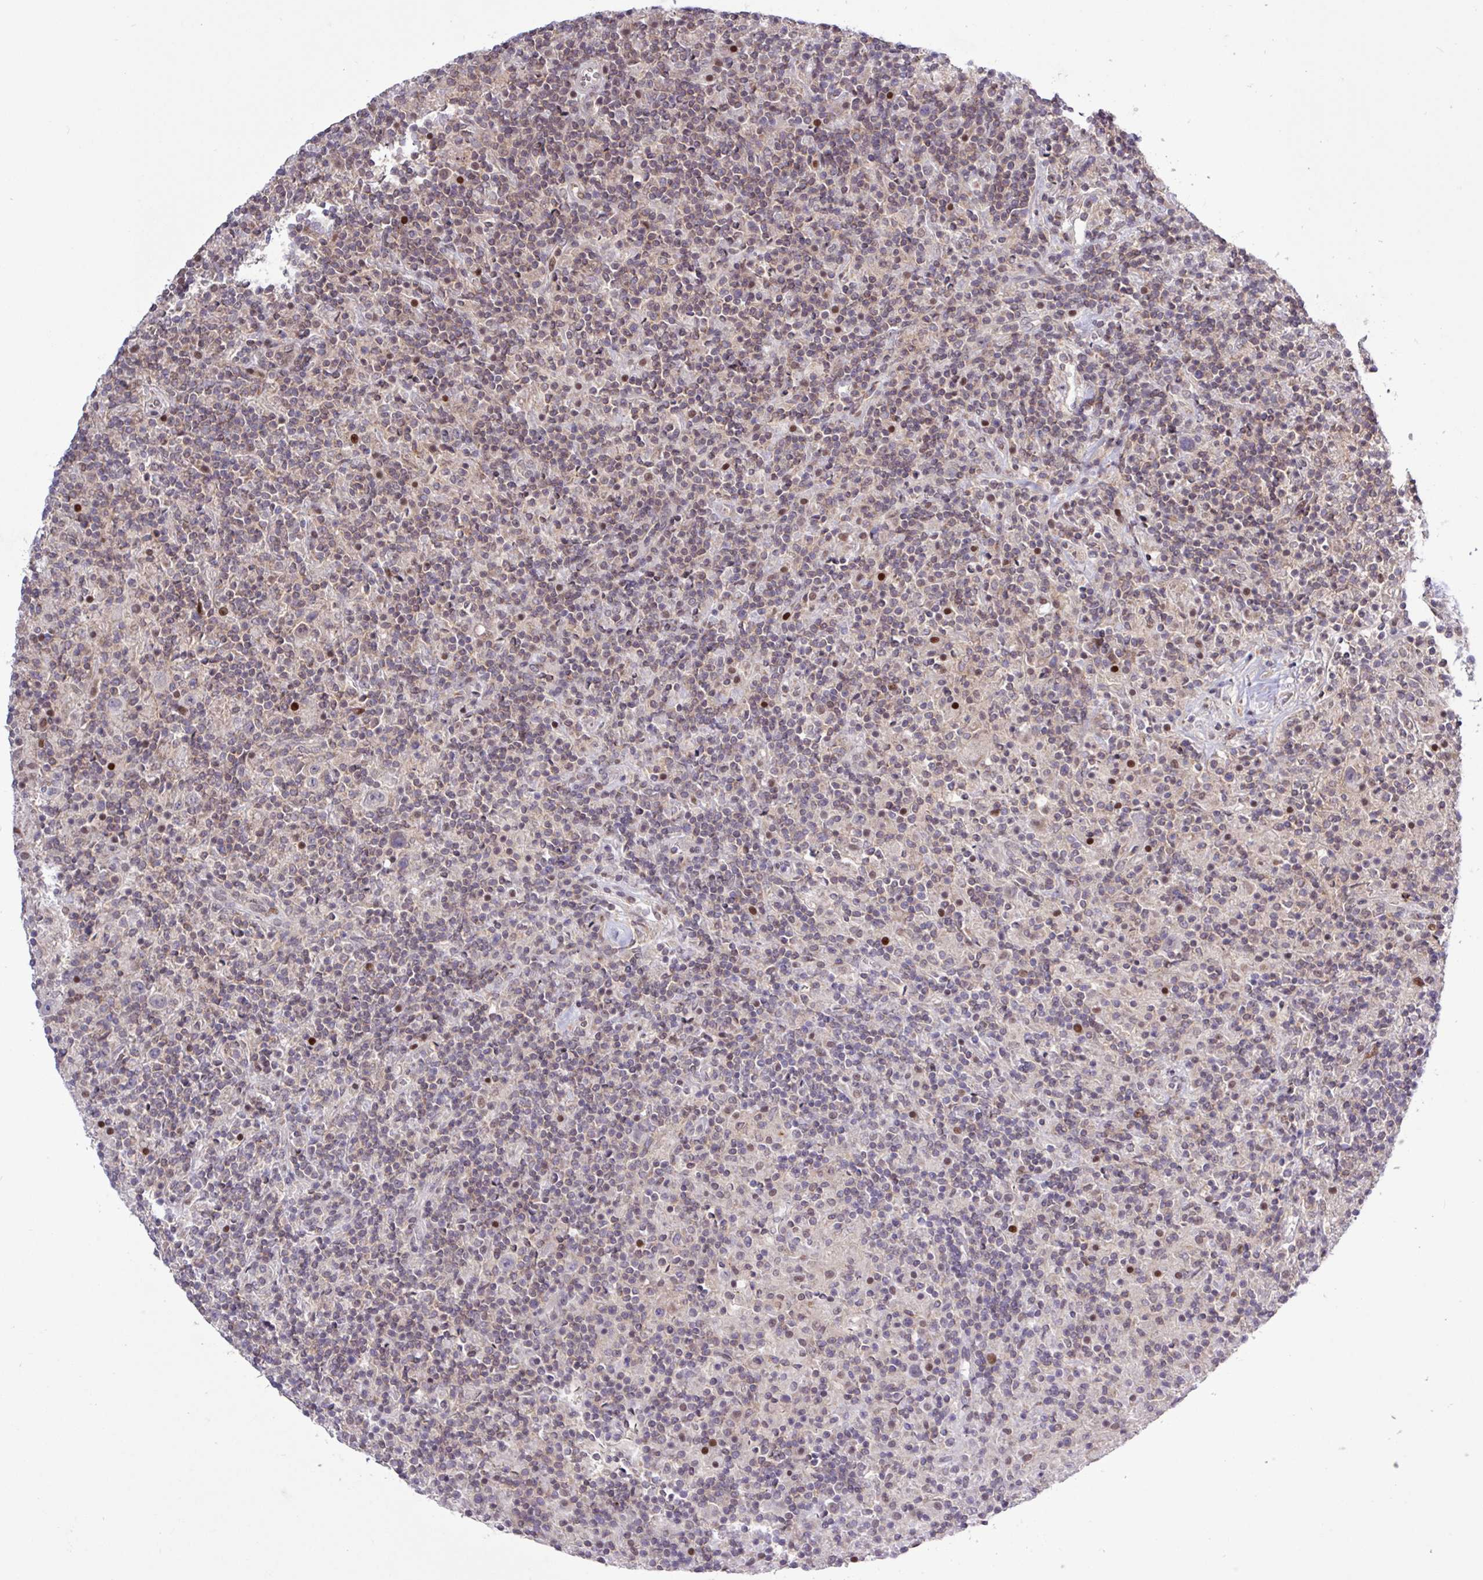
{"staining": {"intensity": "negative", "quantity": "none", "location": "none"}, "tissue": "lymphoma", "cell_type": "Tumor cells", "image_type": "cancer", "snomed": [{"axis": "morphology", "description": "Hodgkin's disease, NOS"}, {"axis": "topography", "description": "Lymph node"}], "caption": "The micrograph displays no significant expression in tumor cells of Hodgkin's disease.", "gene": "RTL3", "patient": {"sex": "male", "age": 70}}